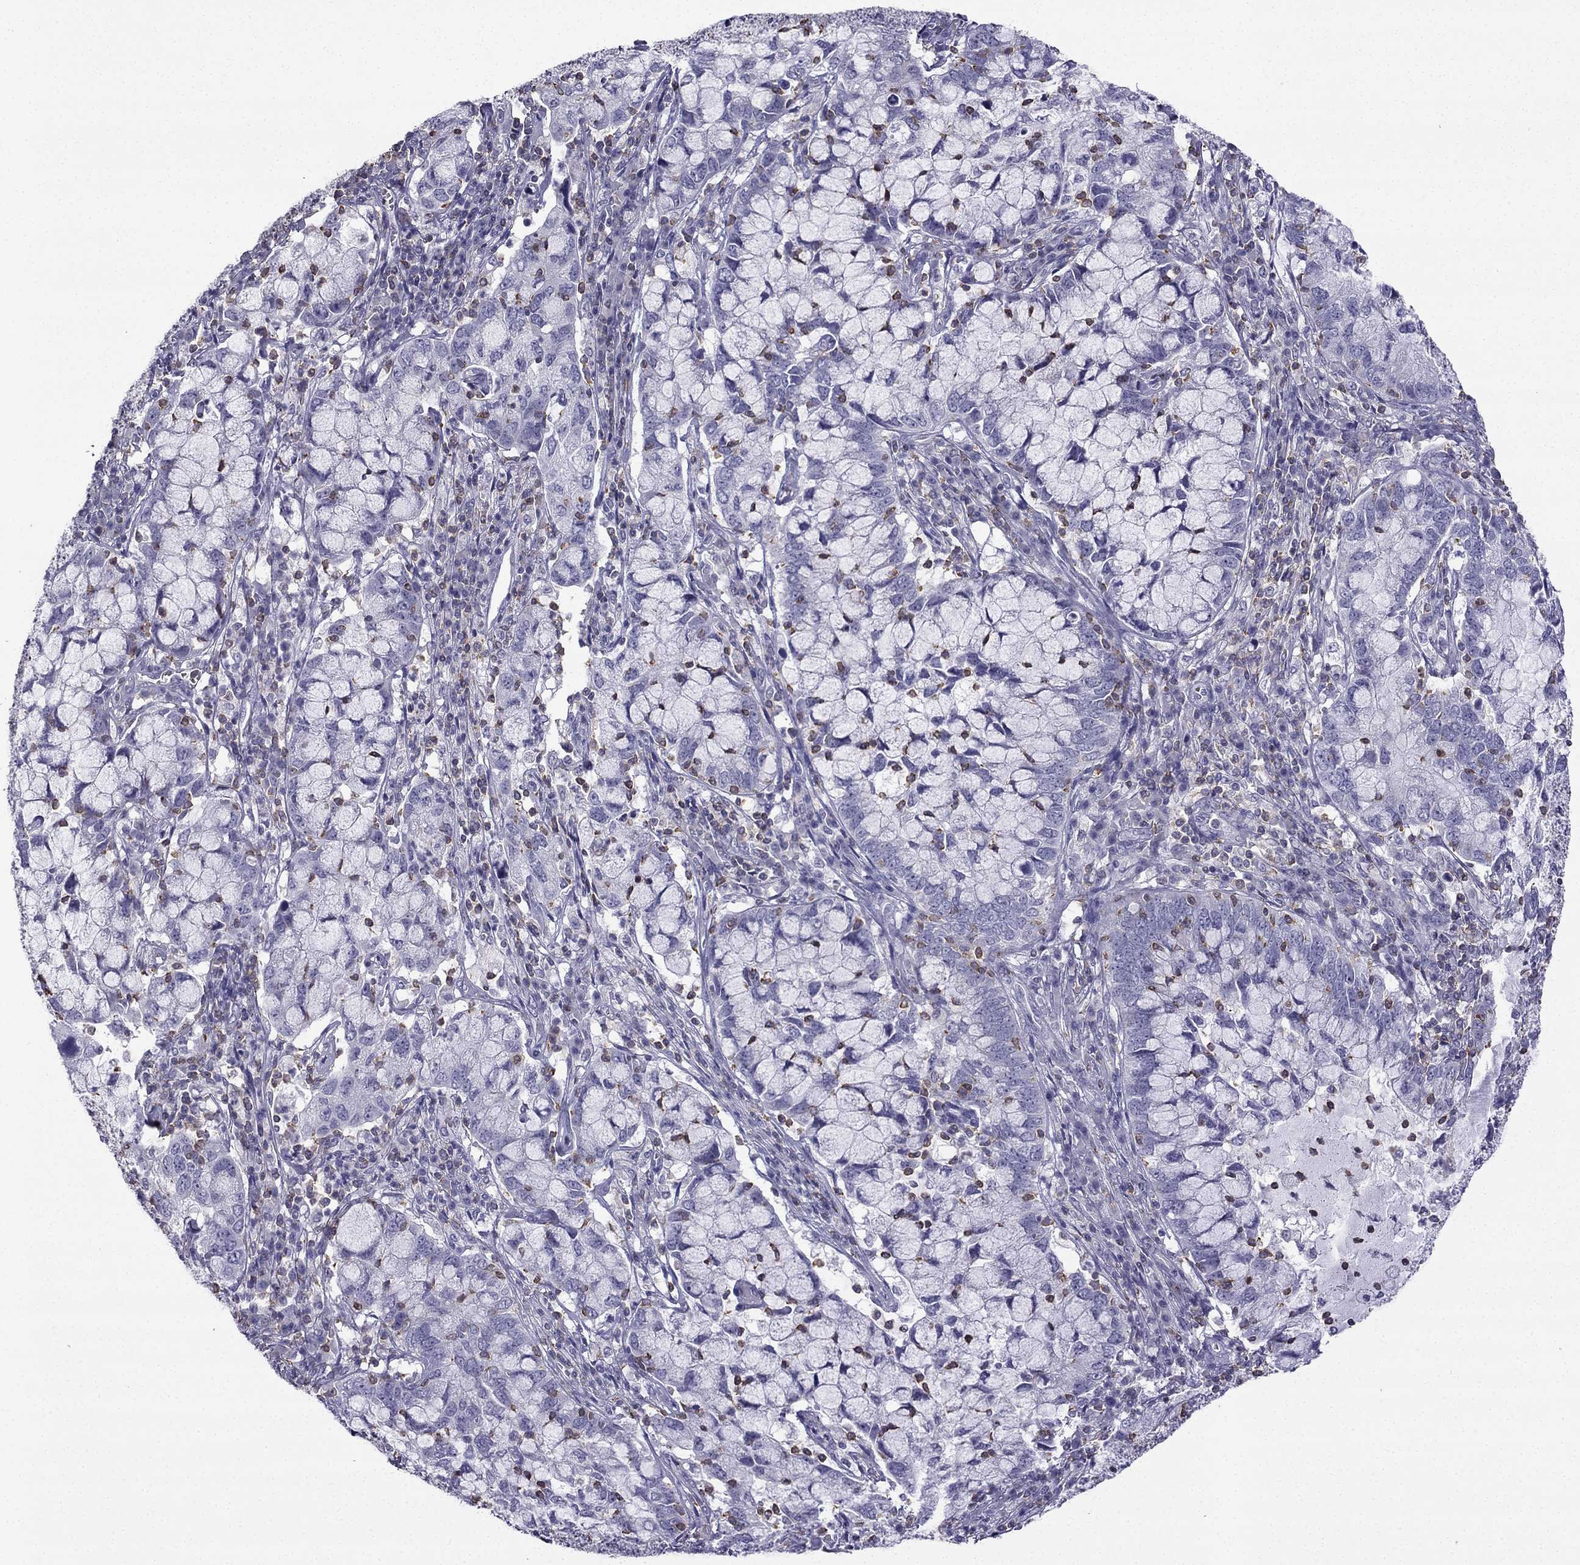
{"staining": {"intensity": "negative", "quantity": "none", "location": "none"}, "tissue": "cervical cancer", "cell_type": "Tumor cells", "image_type": "cancer", "snomed": [{"axis": "morphology", "description": "Adenocarcinoma, NOS"}, {"axis": "topography", "description": "Cervix"}], "caption": "Histopathology image shows no protein staining in tumor cells of cervical cancer tissue. (IHC, brightfield microscopy, high magnification).", "gene": "CCK", "patient": {"sex": "female", "age": 40}}